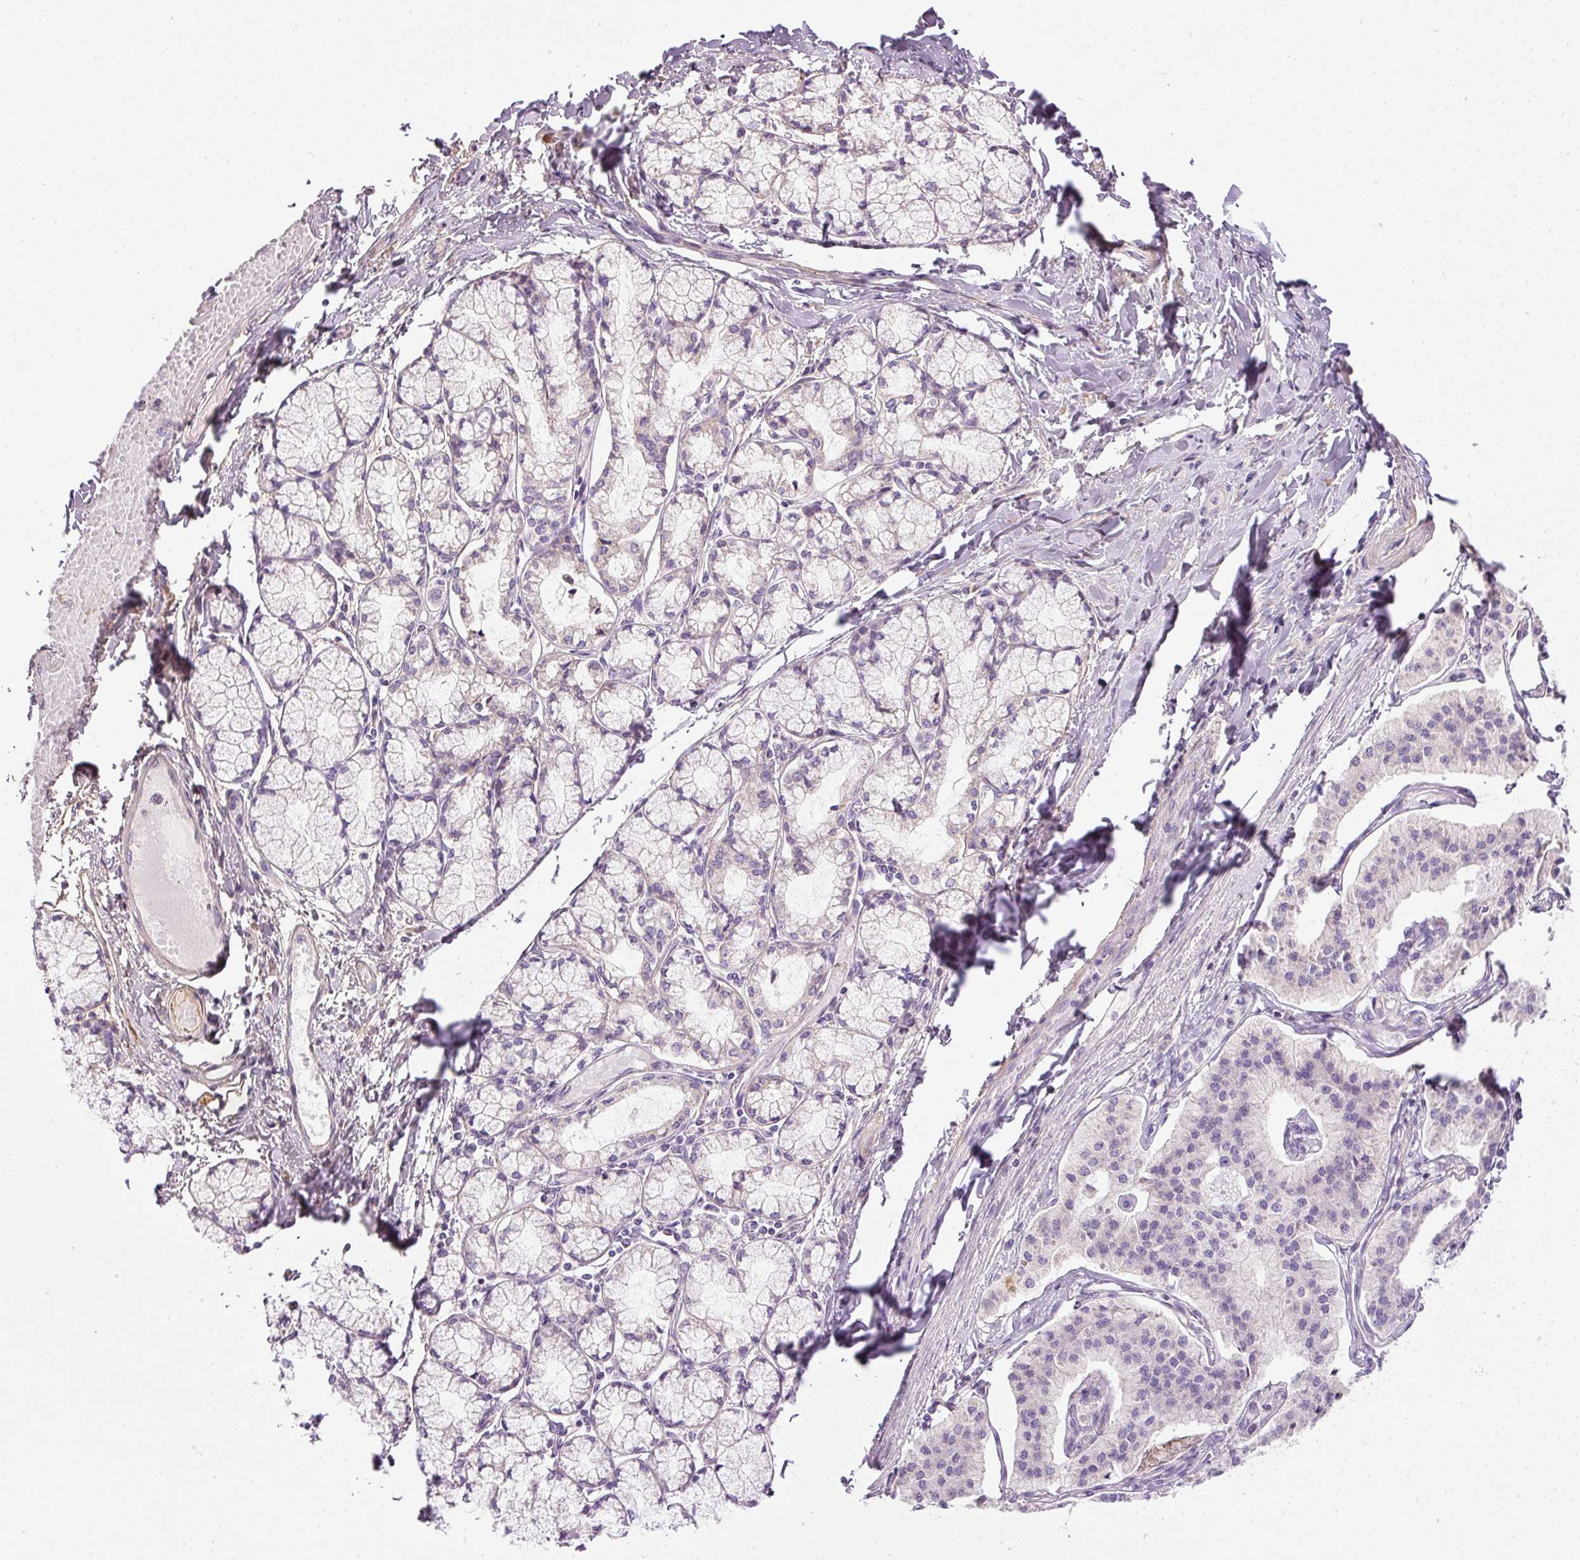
{"staining": {"intensity": "negative", "quantity": "none", "location": "none"}, "tissue": "pancreatic cancer", "cell_type": "Tumor cells", "image_type": "cancer", "snomed": [{"axis": "morphology", "description": "Adenocarcinoma, NOS"}, {"axis": "topography", "description": "Pancreas"}], "caption": "IHC of pancreatic adenocarcinoma reveals no positivity in tumor cells. (DAB immunohistochemistry (IHC), high magnification).", "gene": "KPNA5", "patient": {"sex": "female", "age": 50}}